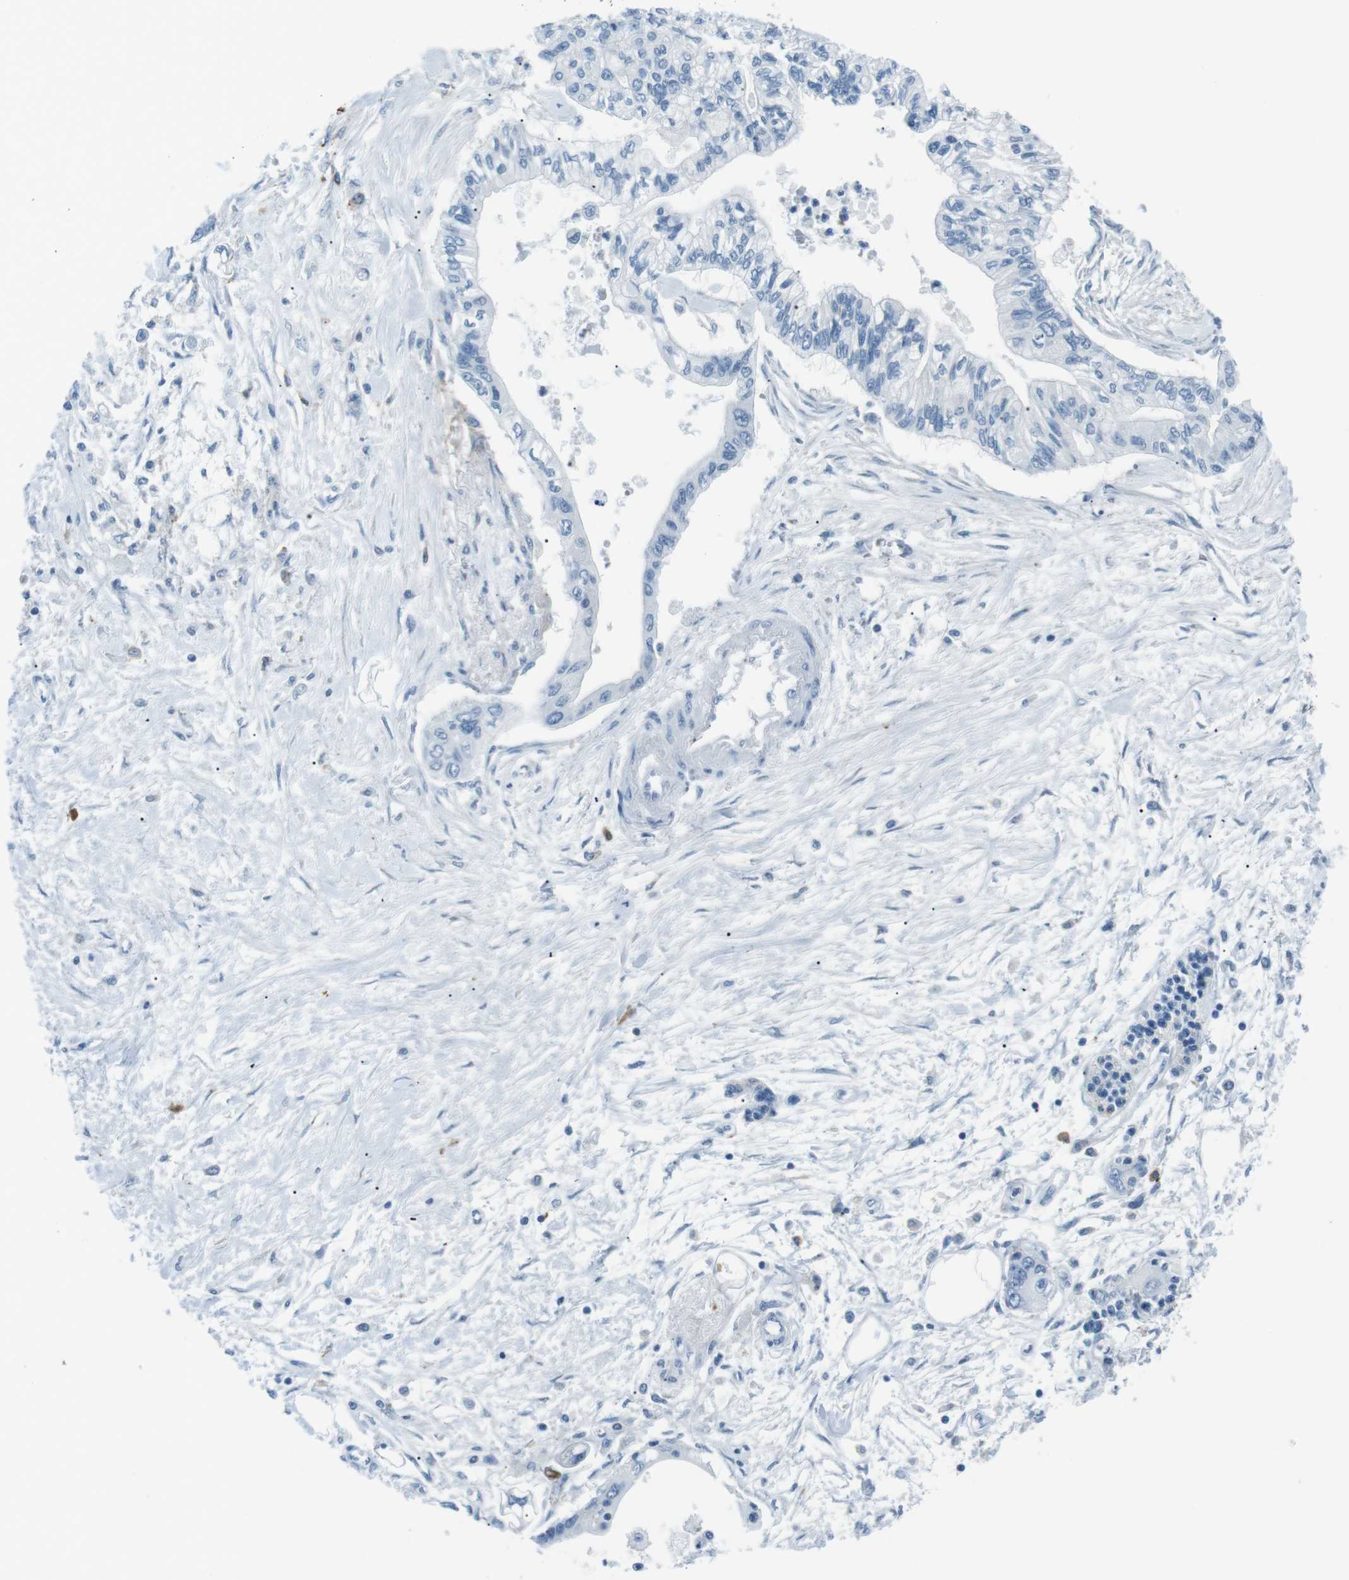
{"staining": {"intensity": "negative", "quantity": "none", "location": "none"}, "tissue": "pancreatic cancer", "cell_type": "Tumor cells", "image_type": "cancer", "snomed": [{"axis": "morphology", "description": "Adenocarcinoma, NOS"}, {"axis": "topography", "description": "Pancreas"}], "caption": "IHC image of pancreatic cancer (adenocarcinoma) stained for a protein (brown), which displays no positivity in tumor cells.", "gene": "CSF2RA", "patient": {"sex": "female", "age": 77}}